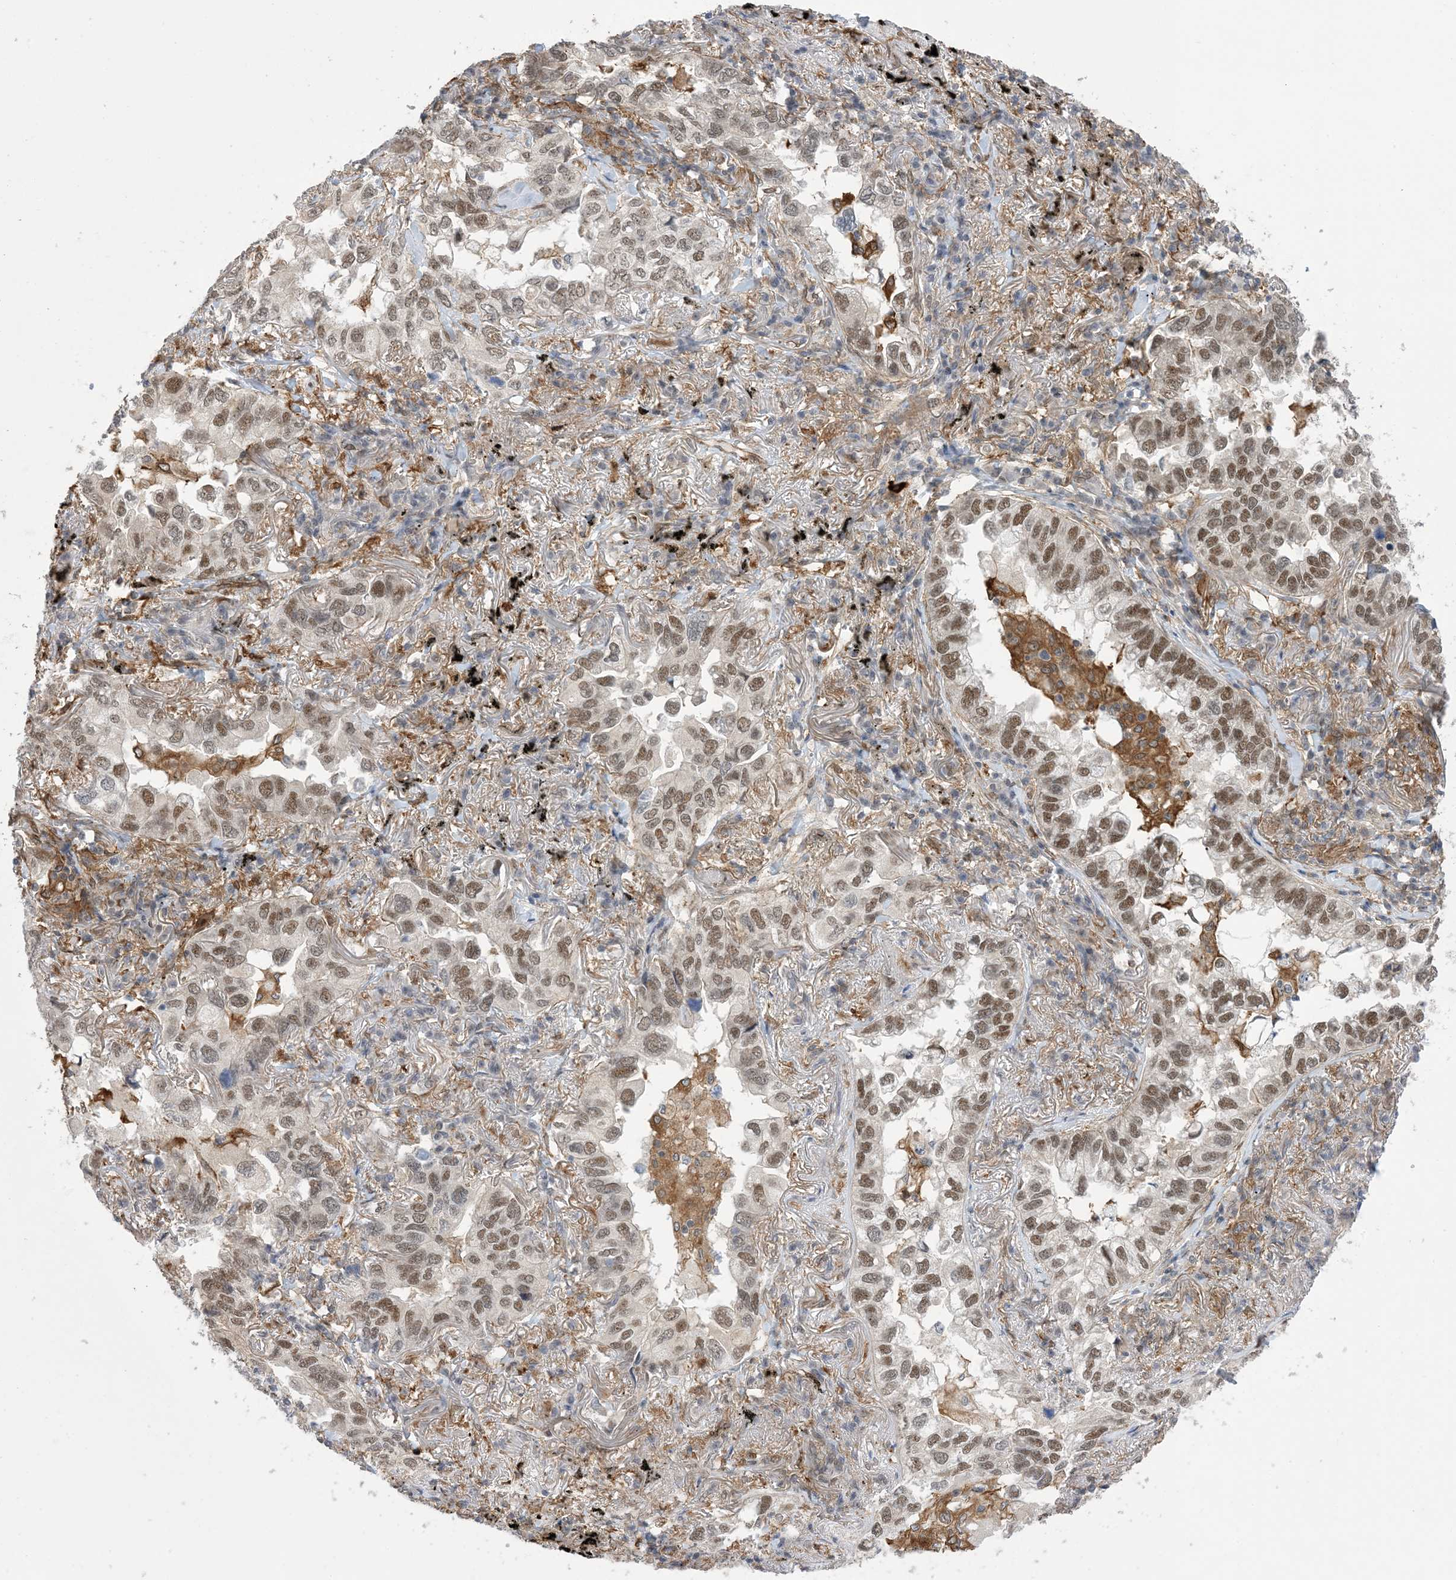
{"staining": {"intensity": "moderate", "quantity": ">75%", "location": "nuclear"}, "tissue": "lung cancer", "cell_type": "Tumor cells", "image_type": "cancer", "snomed": [{"axis": "morphology", "description": "Adenocarcinoma, NOS"}, {"axis": "topography", "description": "Lung"}], "caption": "Immunohistochemistry (IHC) (DAB (3,3'-diaminobenzidine)) staining of adenocarcinoma (lung) shows moderate nuclear protein expression in approximately >75% of tumor cells. Ihc stains the protein of interest in brown and the nuclei are stained blue.", "gene": "ZNF8", "patient": {"sex": "male", "age": 65}}